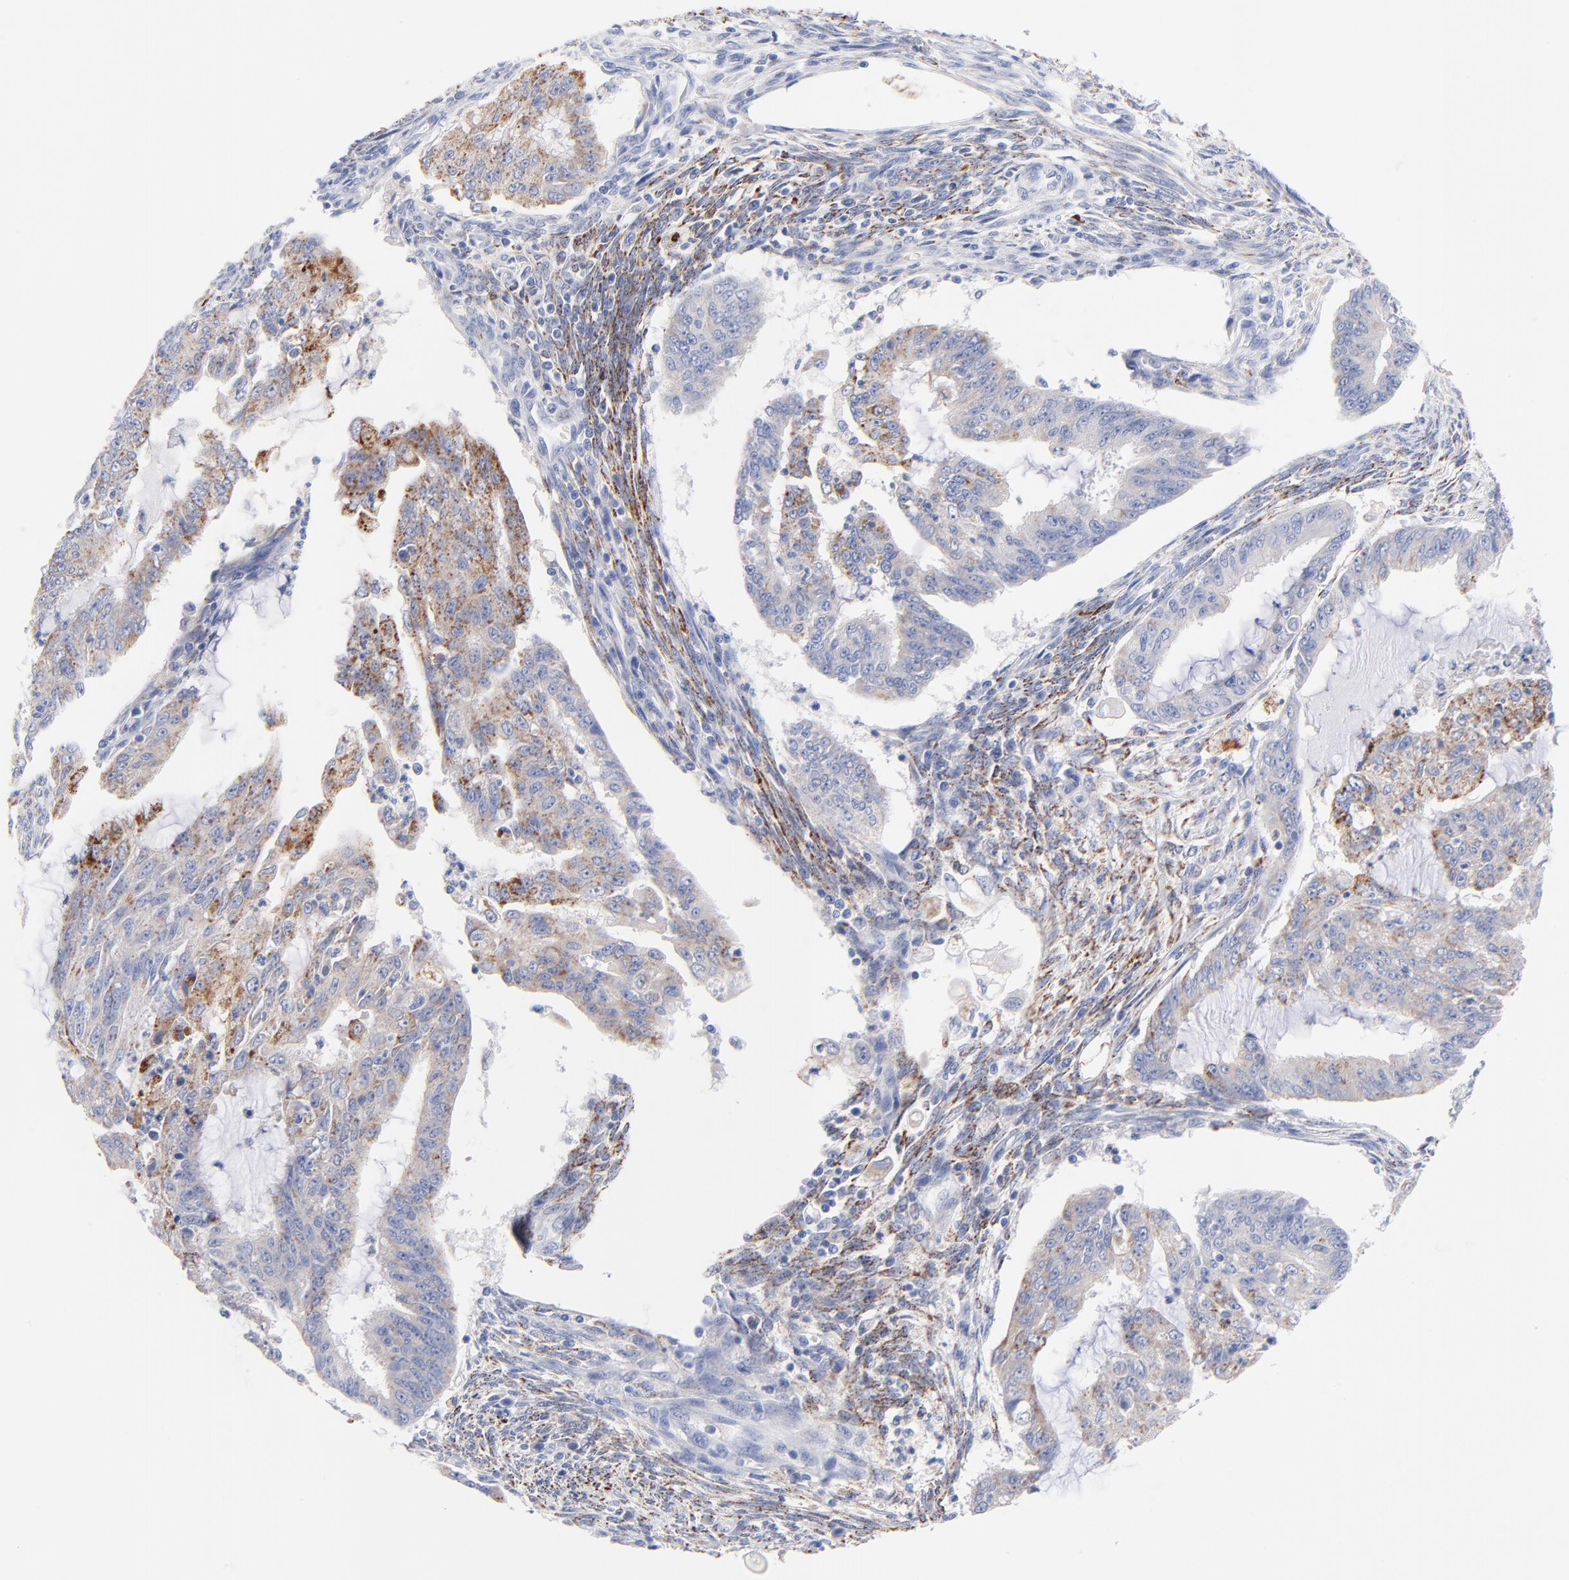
{"staining": {"intensity": "weak", "quantity": "25%-75%", "location": "cytoplasmic/membranous"}, "tissue": "endometrial cancer", "cell_type": "Tumor cells", "image_type": "cancer", "snomed": [{"axis": "morphology", "description": "Adenocarcinoma, NOS"}, {"axis": "topography", "description": "Endometrium"}], "caption": "The image demonstrates immunohistochemical staining of endometrial cancer. There is weak cytoplasmic/membranous staining is seen in about 25%-75% of tumor cells.", "gene": "FBXO10", "patient": {"sex": "female", "age": 75}}